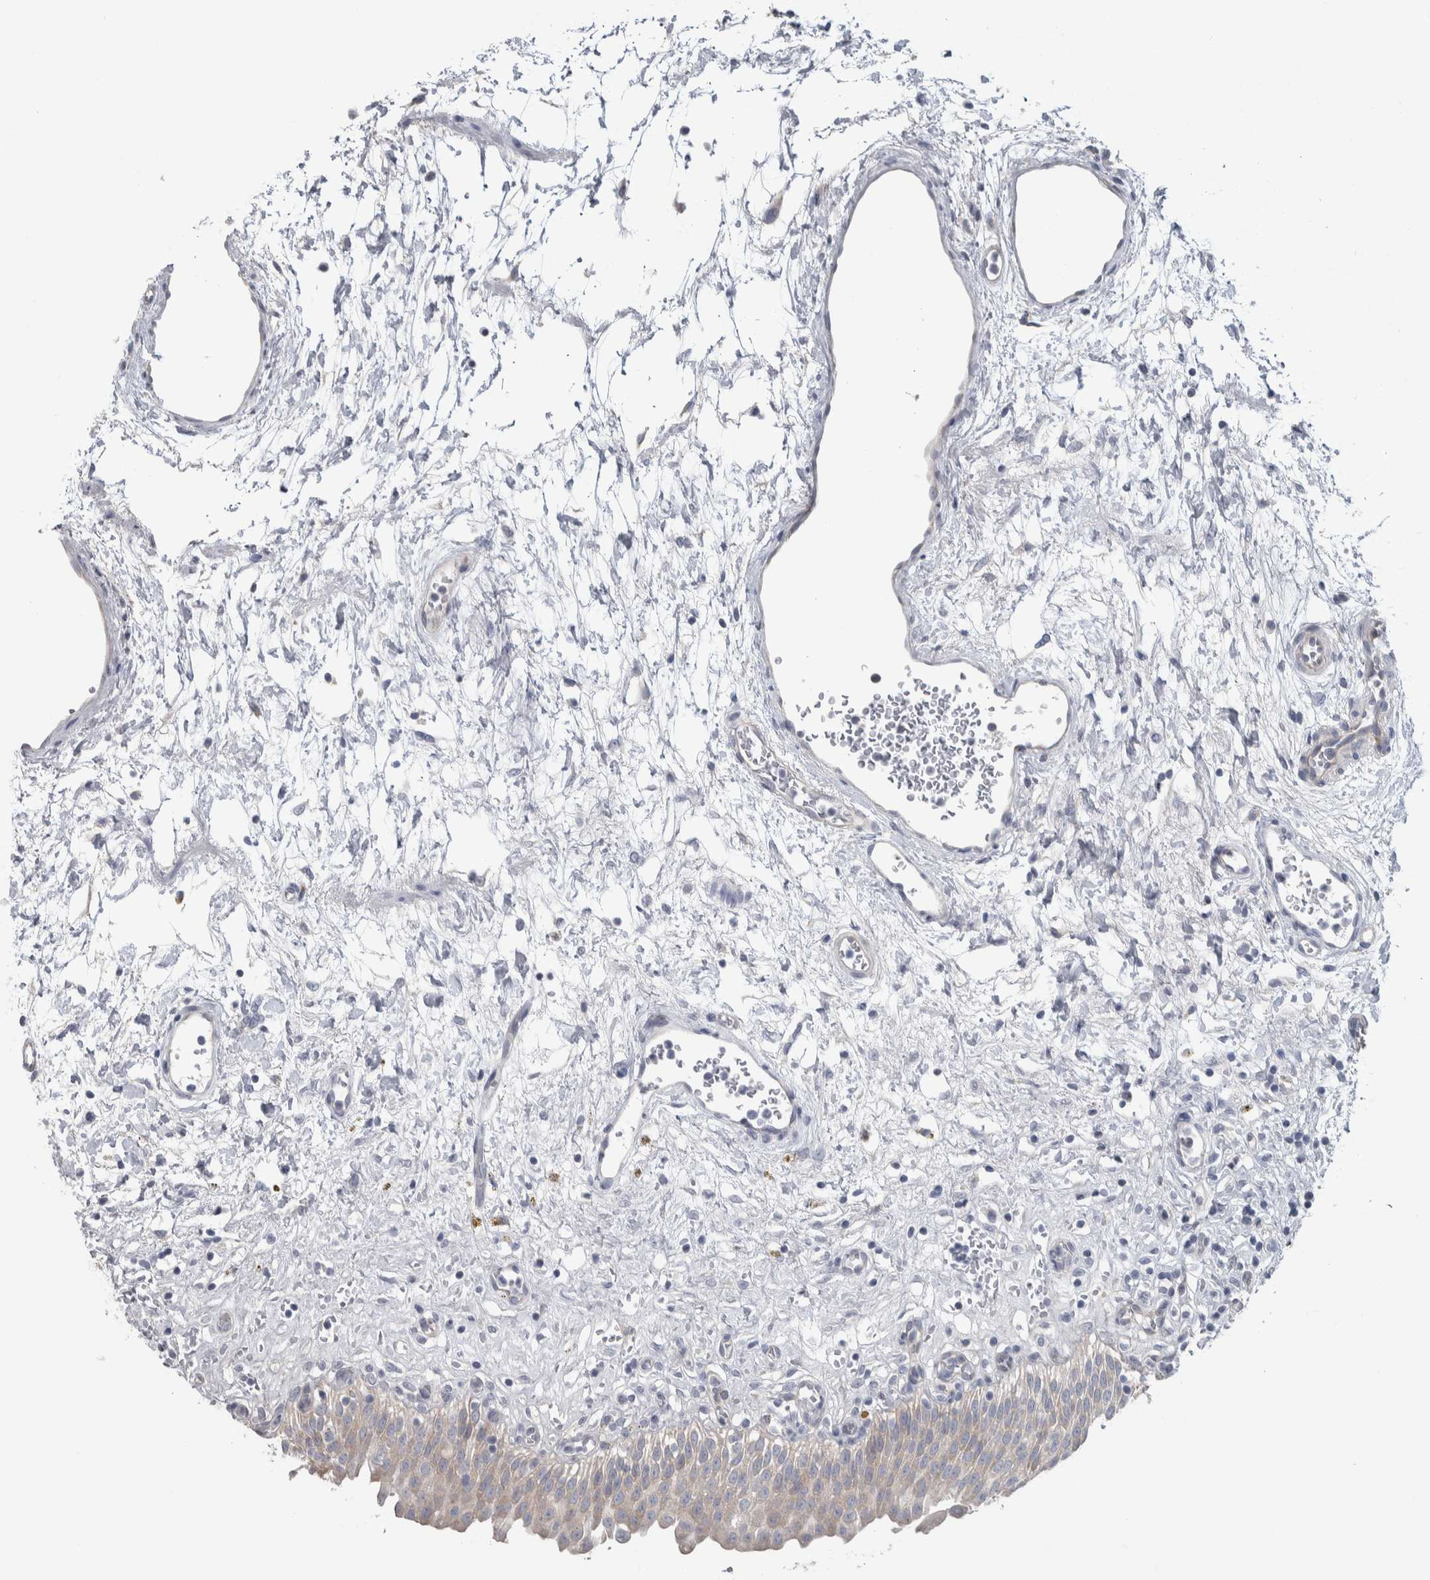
{"staining": {"intensity": "weak", "quantity": "25%-75%", "location": "cytoplasmic/membranous"}, "tissue": "urinary bladder", "cell_type": "Urothelial cells", "image_type": "normal", "snomed": [{"axis": "morphology", "description": "Urothelial carcinoma, High grade"}, {"axis": "topography", "description": "Urinary bladder"}], "caption": "Weak cytoplasmic/membranous protein expression is appreciated in approximately 25%-75% of urothelial cells in urinary bladder. The staining was performed using DAB (3,3'-diaminobenzidine), with brown indicating positive protein expression. Nuclei are stained blue with hematoxylin.", "gene": "GPHN", "patient": {"sex": "male", "age": 46}}